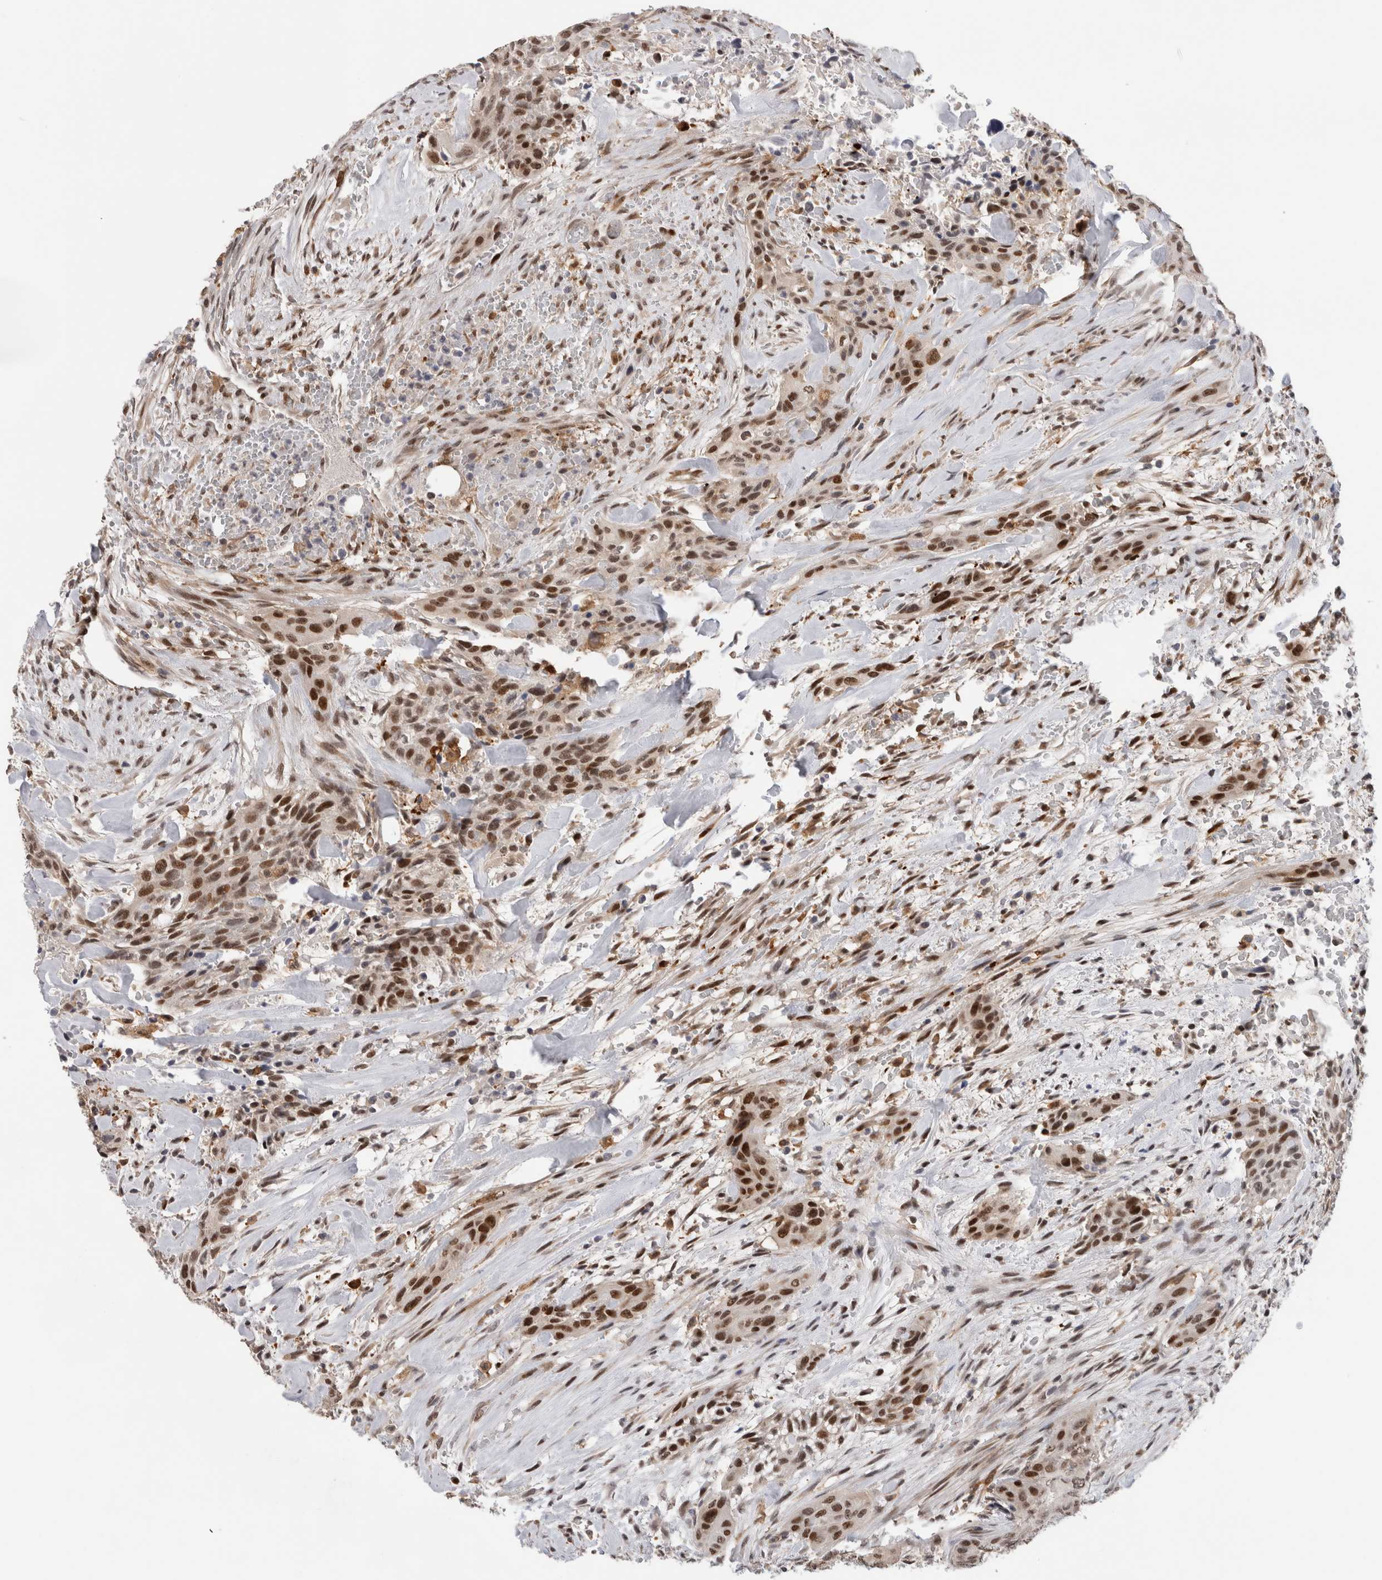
{"staining": {"intensity": "strong", "quantity": ">75%", "location": "nuclear"}, "tissue": "urothelial cancer", "cell_type": "Tumor cells", "image_type": "cancer", "snomed": [{"axis": "morphology", "description": "Urothelial carcinoma, High grade"}, {"axis": "topography", "description": "Urinary bladder"}], "caption": "This is a photomicrograph of immunohistochemistry (IHC) staining of high-grade urothelial carcinoma, which shows strong expression in the nuclear of tumor cells.", "gene": "ZNF521", "patient": {"sex": "male", "age": 35}}